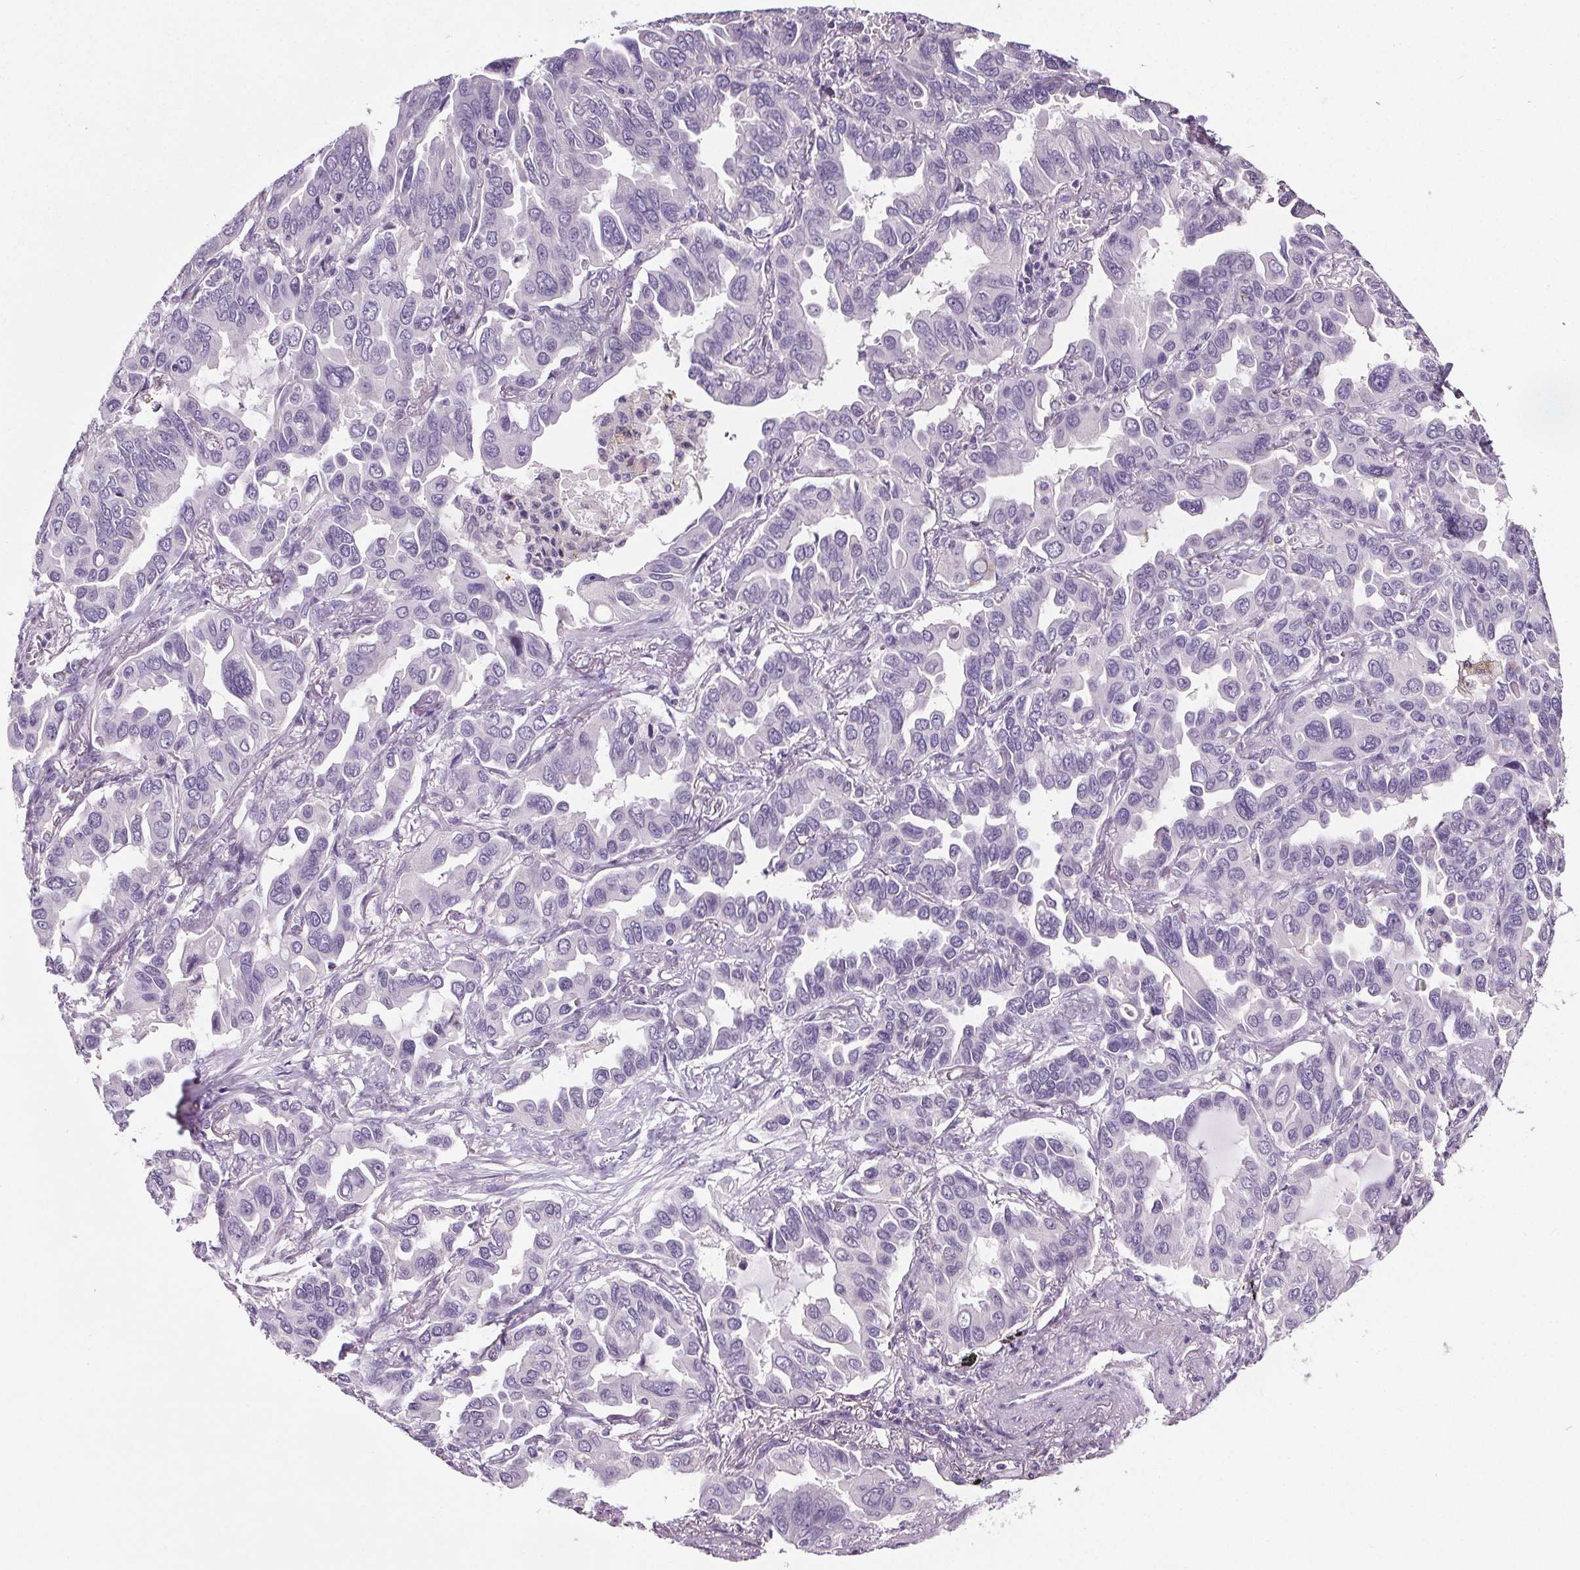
{"staining": {"intensity": "negative", "quantity": "none", "location": "none"}, "tissue": "lung cancer", "cell_type": "Tumor cells", "image_type": "cancer", "snomed": [{"axis": "morphology", "description": "Adenocarcinoma, NOS"}, {"axis": "topography", "description": "Lung"}], "caption": "Immunohistochemistry (IHC) image of neoplastic tissue: lung cancer (adenocarcinoma) stained with DAB exhibits no significant protein staining in tumor cells. The staining was performed using DAB to visualize the protein expression in brown, while the nuclei were stained in blue with hematoxylin (Magnification: 20x).", "gene": "GPIHBP1", "patient": {"sex": "male", "age": 64}}